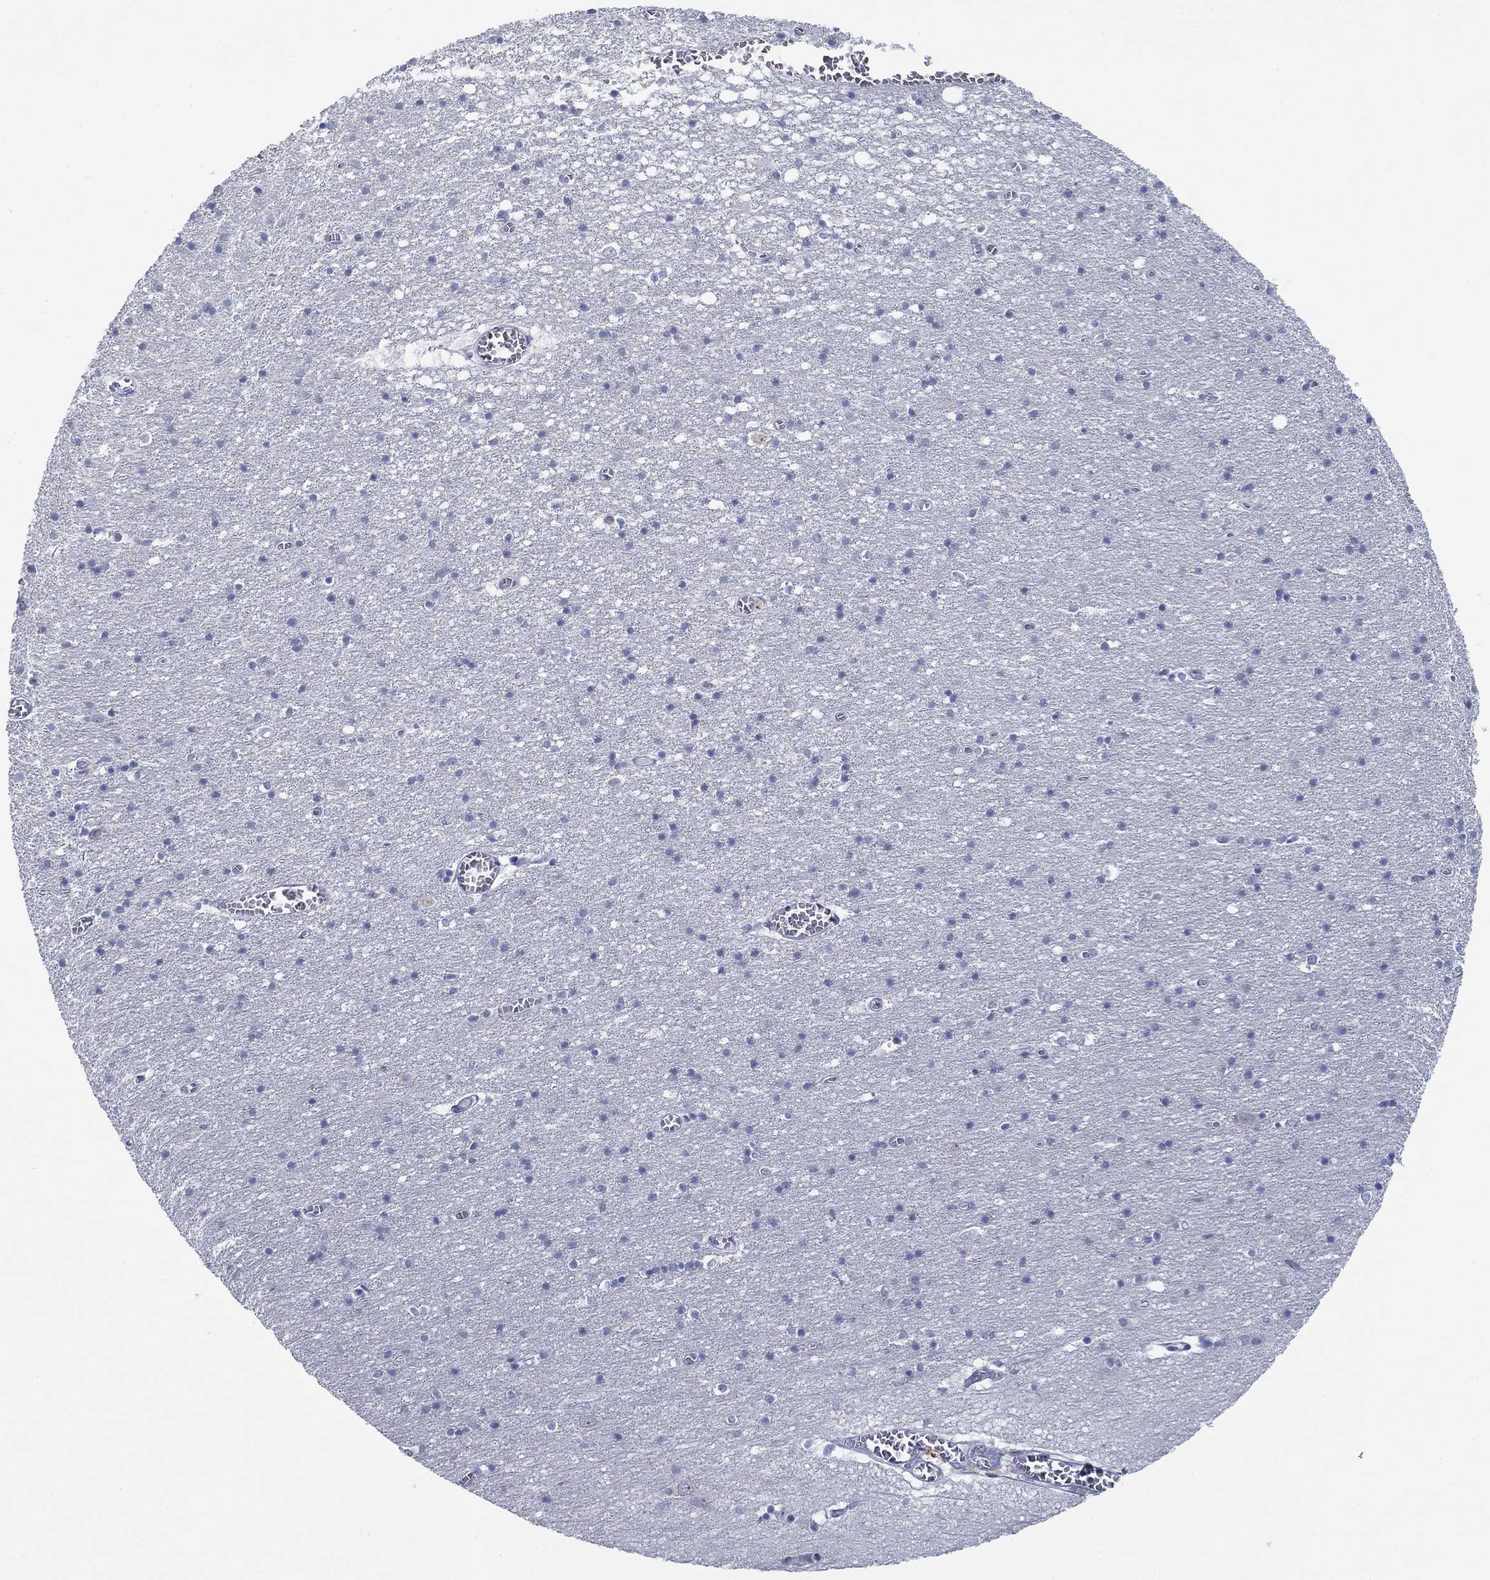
{"staining": {"intensity": "negative", "quantity": "none", "location": "none"}, "tissue": "cerebral cortex", "cell_type": "Endothelial cells", "image_type": "normal", "snomed": [{"axis": "morphology", "description": "Normal tissue, NOS"}, {"axis": "topography", "description": "Cerebral cortex"}], "caption": "High power microscopy histopathology image of an IHC photomicrograph of normal cerebral cortex, revealing no significant expression in endothelial cells. (IHC, brightfield microscopy, high magnification).", "gene": "DNAL1", "patient": {"sex": "male", "age": 70}}